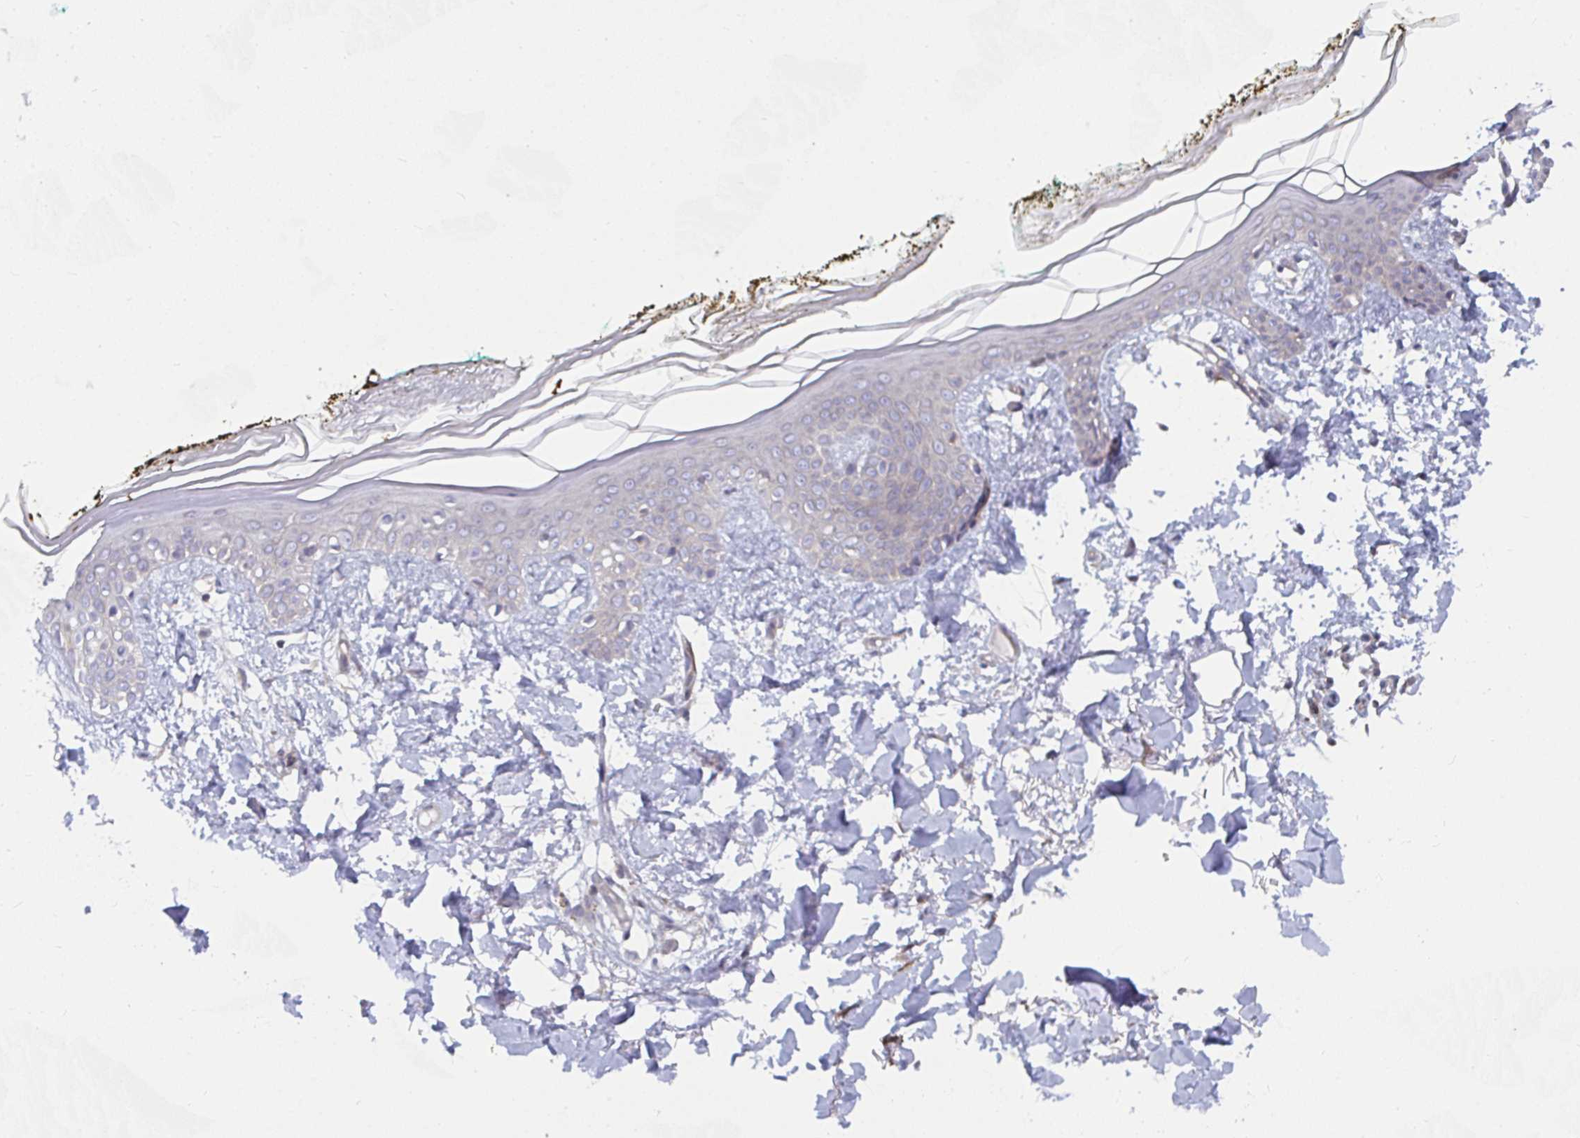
{"staining": {"intensity": "moderate", "quantity": ">75%", "location": "cytoplasmic/membranous"}, "tissue": "skin", "cell_type": "Fibroblasts", "image_type": "normal", "snomed": [{"axis": "morphology", "description": "Normal tissue, NOS"}, {"axis": "topography", "description": "Skin"}], "caption": "The image demonstrates staining of benign skin, revealing moderate cytoplasmic/membranous protein positivity (brown color) within fibroblasts.", "gene": "EIF1AD", "patient": {"sex": "female", "age": 34}}